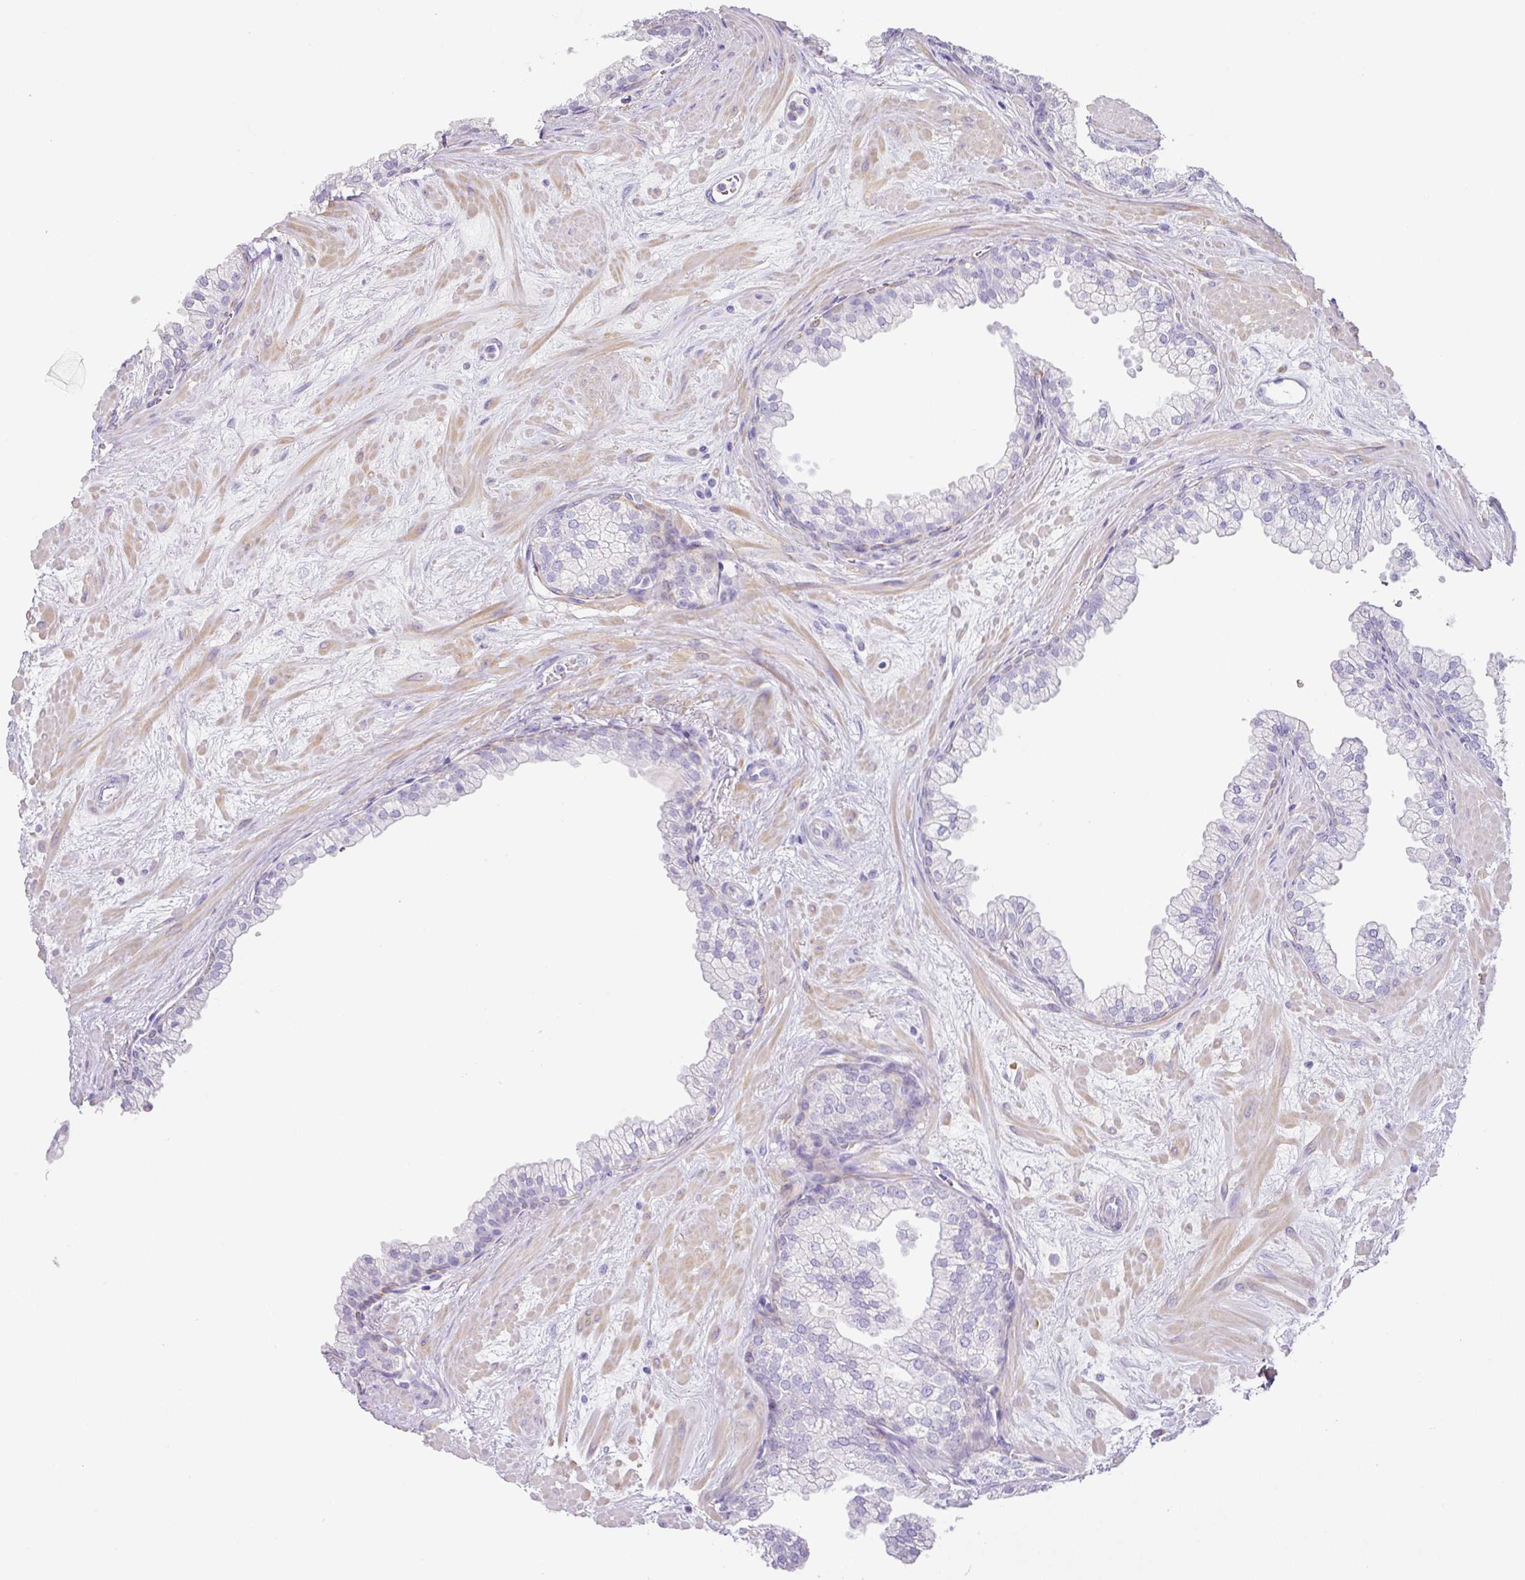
{"staining": {"intensity": "negative", "quantity": "none", "location": "none"}, "tissue": "prostate", "cell_type": "Glandular cells", "image_type": "normal", "snomed": [{"axis": "morphology", "description": "Normal tissue, NOS"}, {"axis": "topography", "description": "Prostate"}, {"axis": "topography", "description": "Peripheral nerve tissue"}], "caption": "Micrograph shows no significant protein positivity in glandular cells of unremarkable prostate.", "gene": "TARM1", "patient": {"sex": "male", "age": 61}}